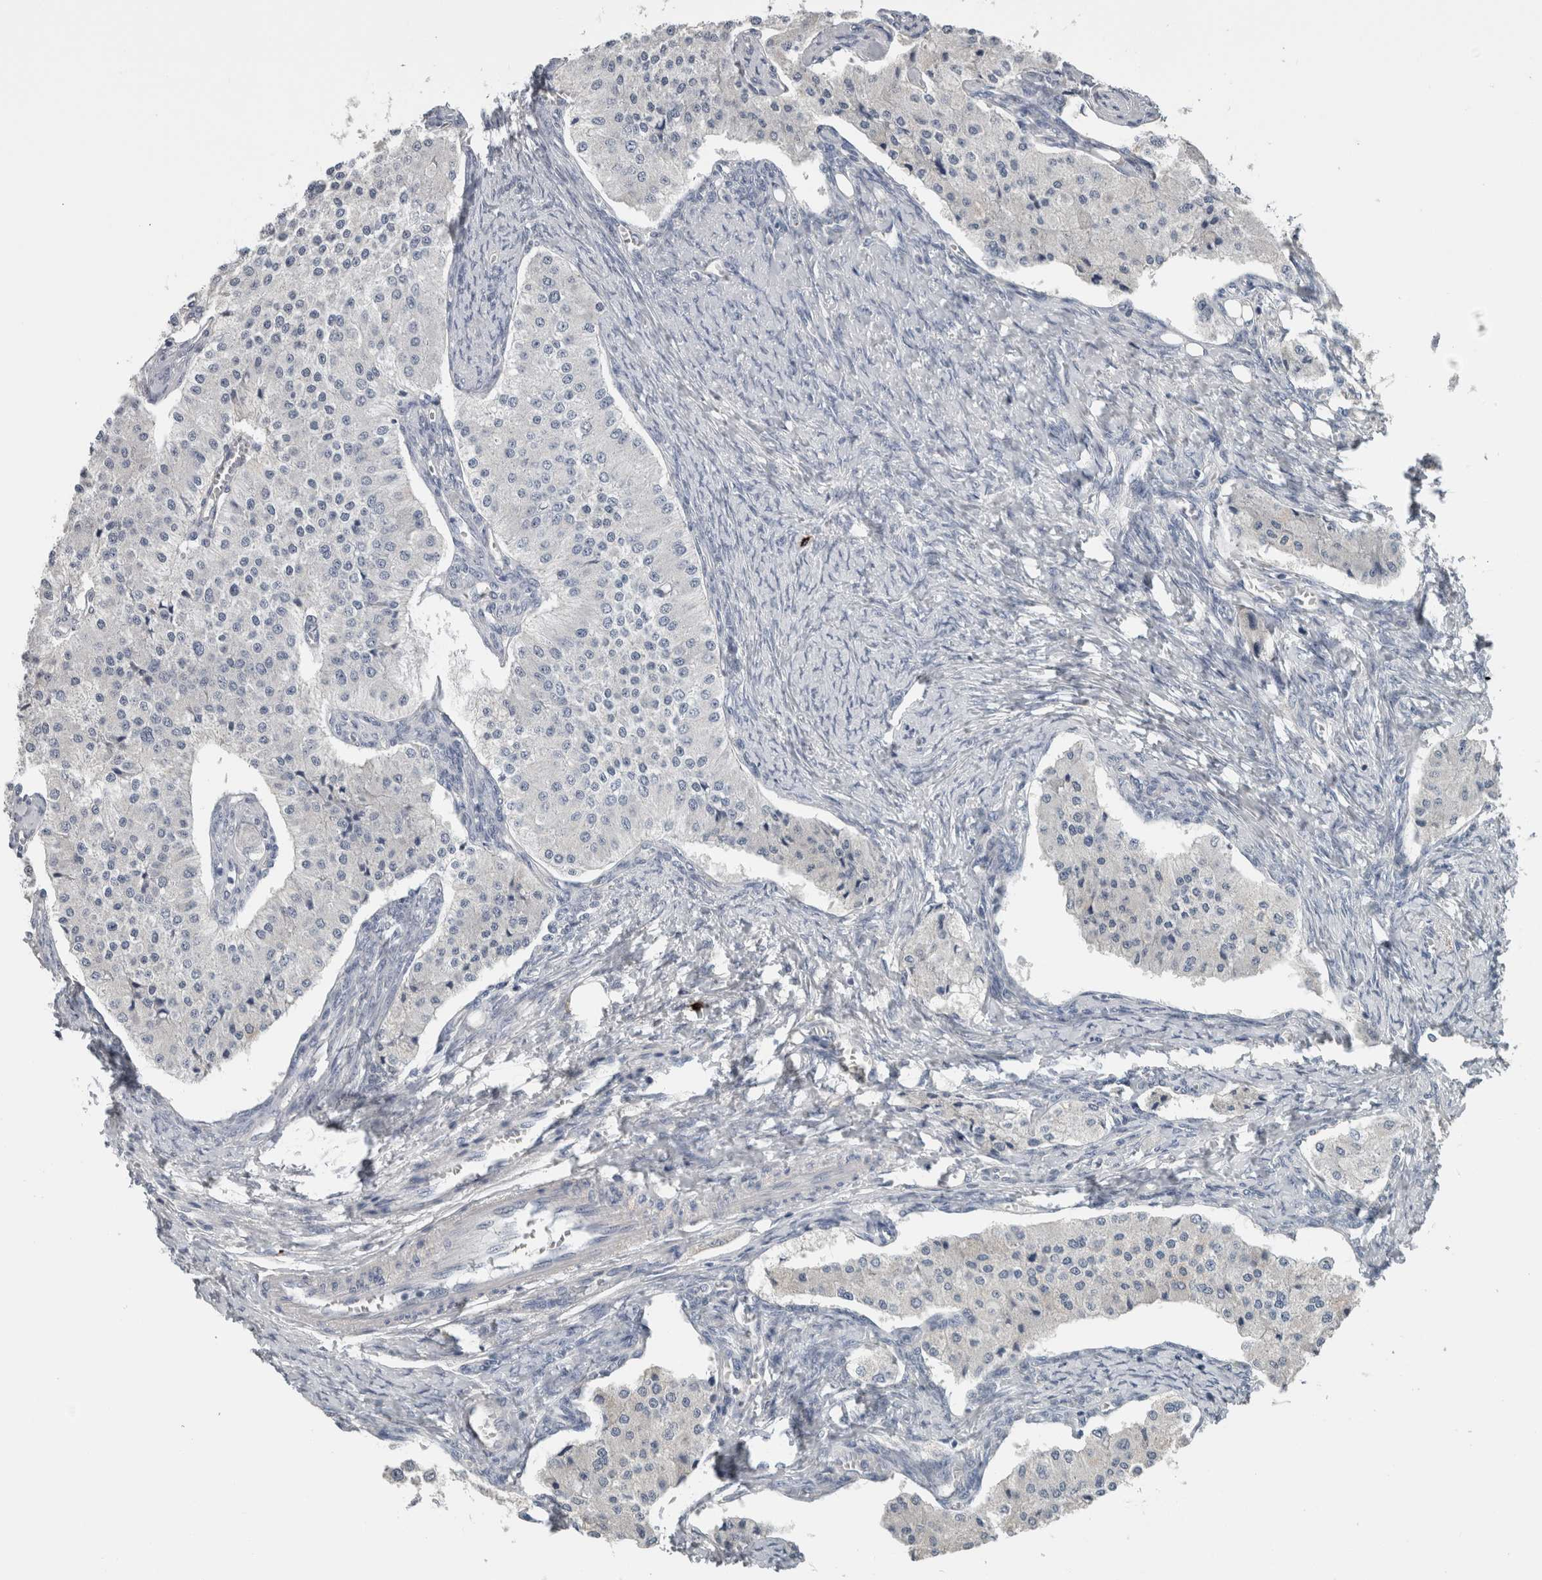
{"staining": {"intensity": "negative", "quantity": "none", "location": "none"}, "tissue": "carcinoid", "cell_type": "Tumor cells", "image_type": "cancer", "snomed": [{"axis": "morphology", "description": "Carcinoid, malignant, NOS"}, {"axis": "topography", "description": "Colon"}], "caption": "Malignant carcinoid was stained to show a protein in brown. There is no significant expression in tumor cells.", "gene": "CRNN", "patient": {"sex": "female", "age": 52}}